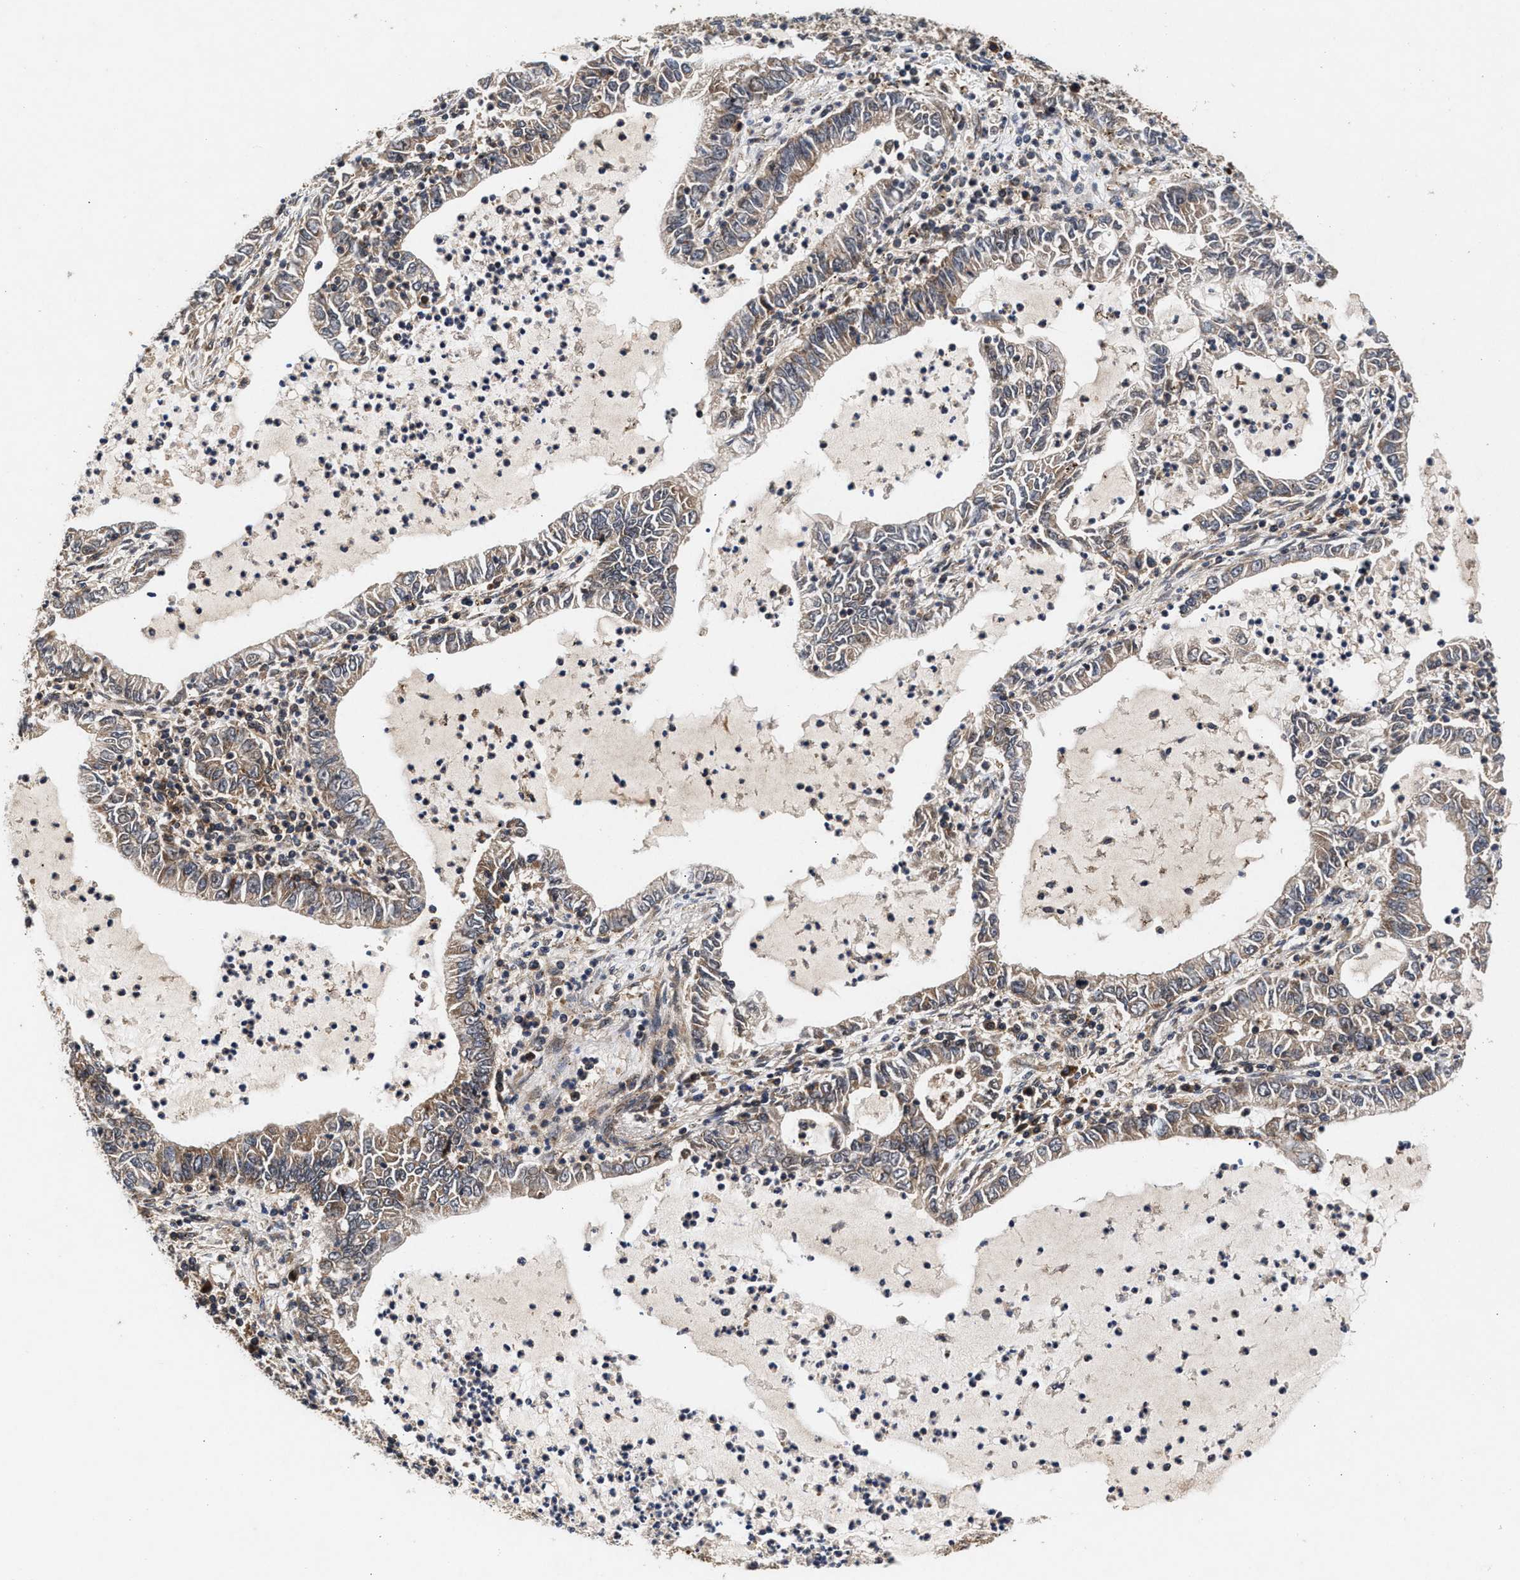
{"staining": {"intensity": "moderate", "quantity": "25%-75%", "location": "cytoplasmic/membranous"}, "tissue": "lung cancer", "cell_type": "Tumor cells", "image_type": "cancer", "snomed": [{"axis": "morphology", "description": "Adenocarcinoma, NOS"}, {"axis": "topography", "description": "Lung"}], "caption": "Immunohistochemical staining of lung cancer displays medium levels of moderate cytoplasmic/membranous protein staining in approximately 25%-75% of tumor cells.", "gene": "NFKB2", "patient": {"sex": "female", "age": 51}}